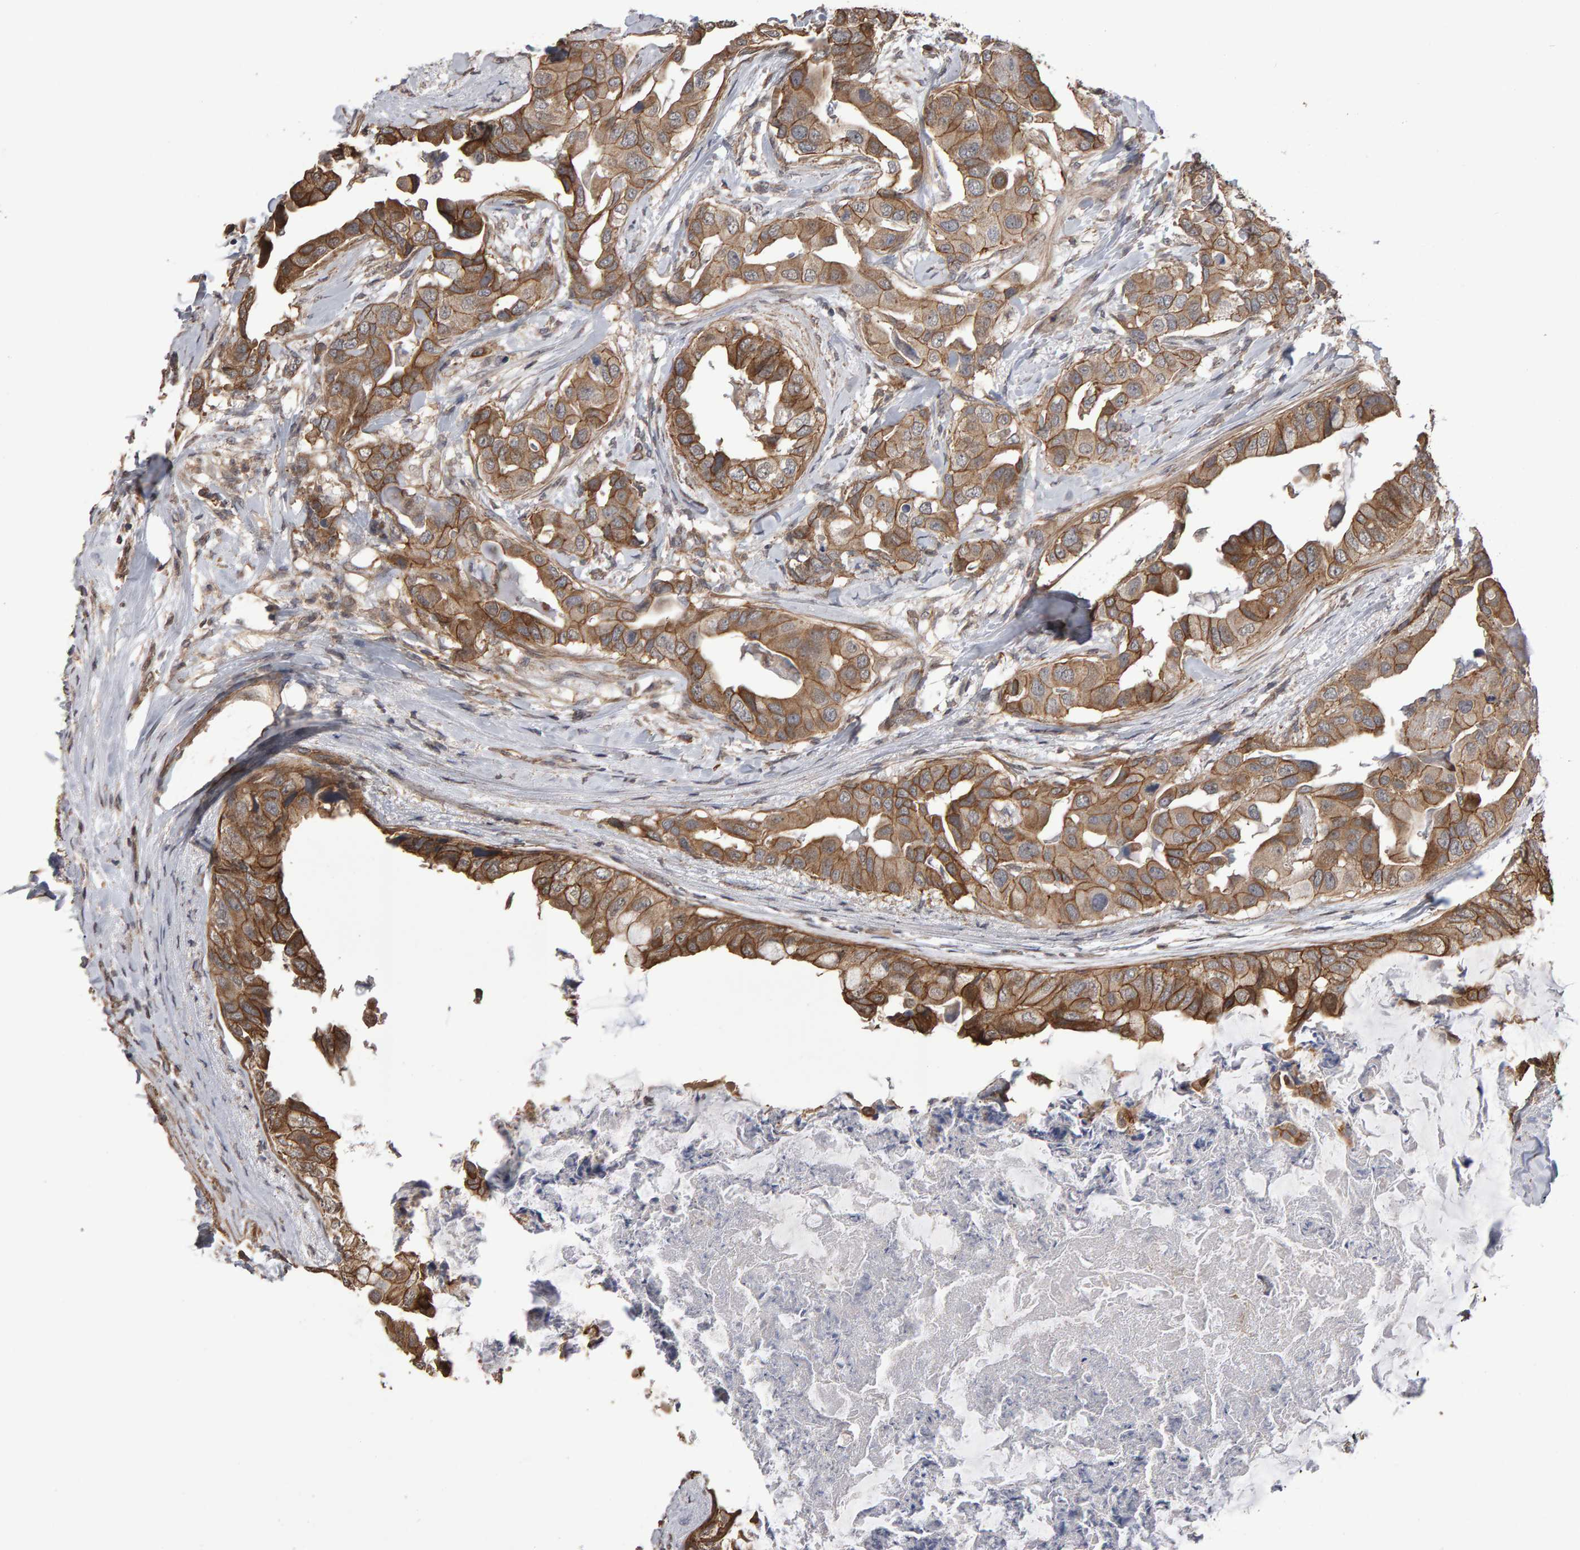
{"staining": {"intensity": "moderate", "quantity": ">75%", "location": "cytoplasmic/membranous"}, "tissue": "breast cancer", "cell_type": "Tumor cells", "image_type": "cancer", "snomed": [{"axis": "morphology", "description": "Duct carcinoma"}, {"axis": "topography", "description": "Breast"}], "caption": "Immunohistochemical staining of human breast cancer displays moderate cytoplasmic/membranous protein expression in approximately >75% of tumor cells.", "gene": "SCRIB", "patient": {"sex": "female", "age": 40}}